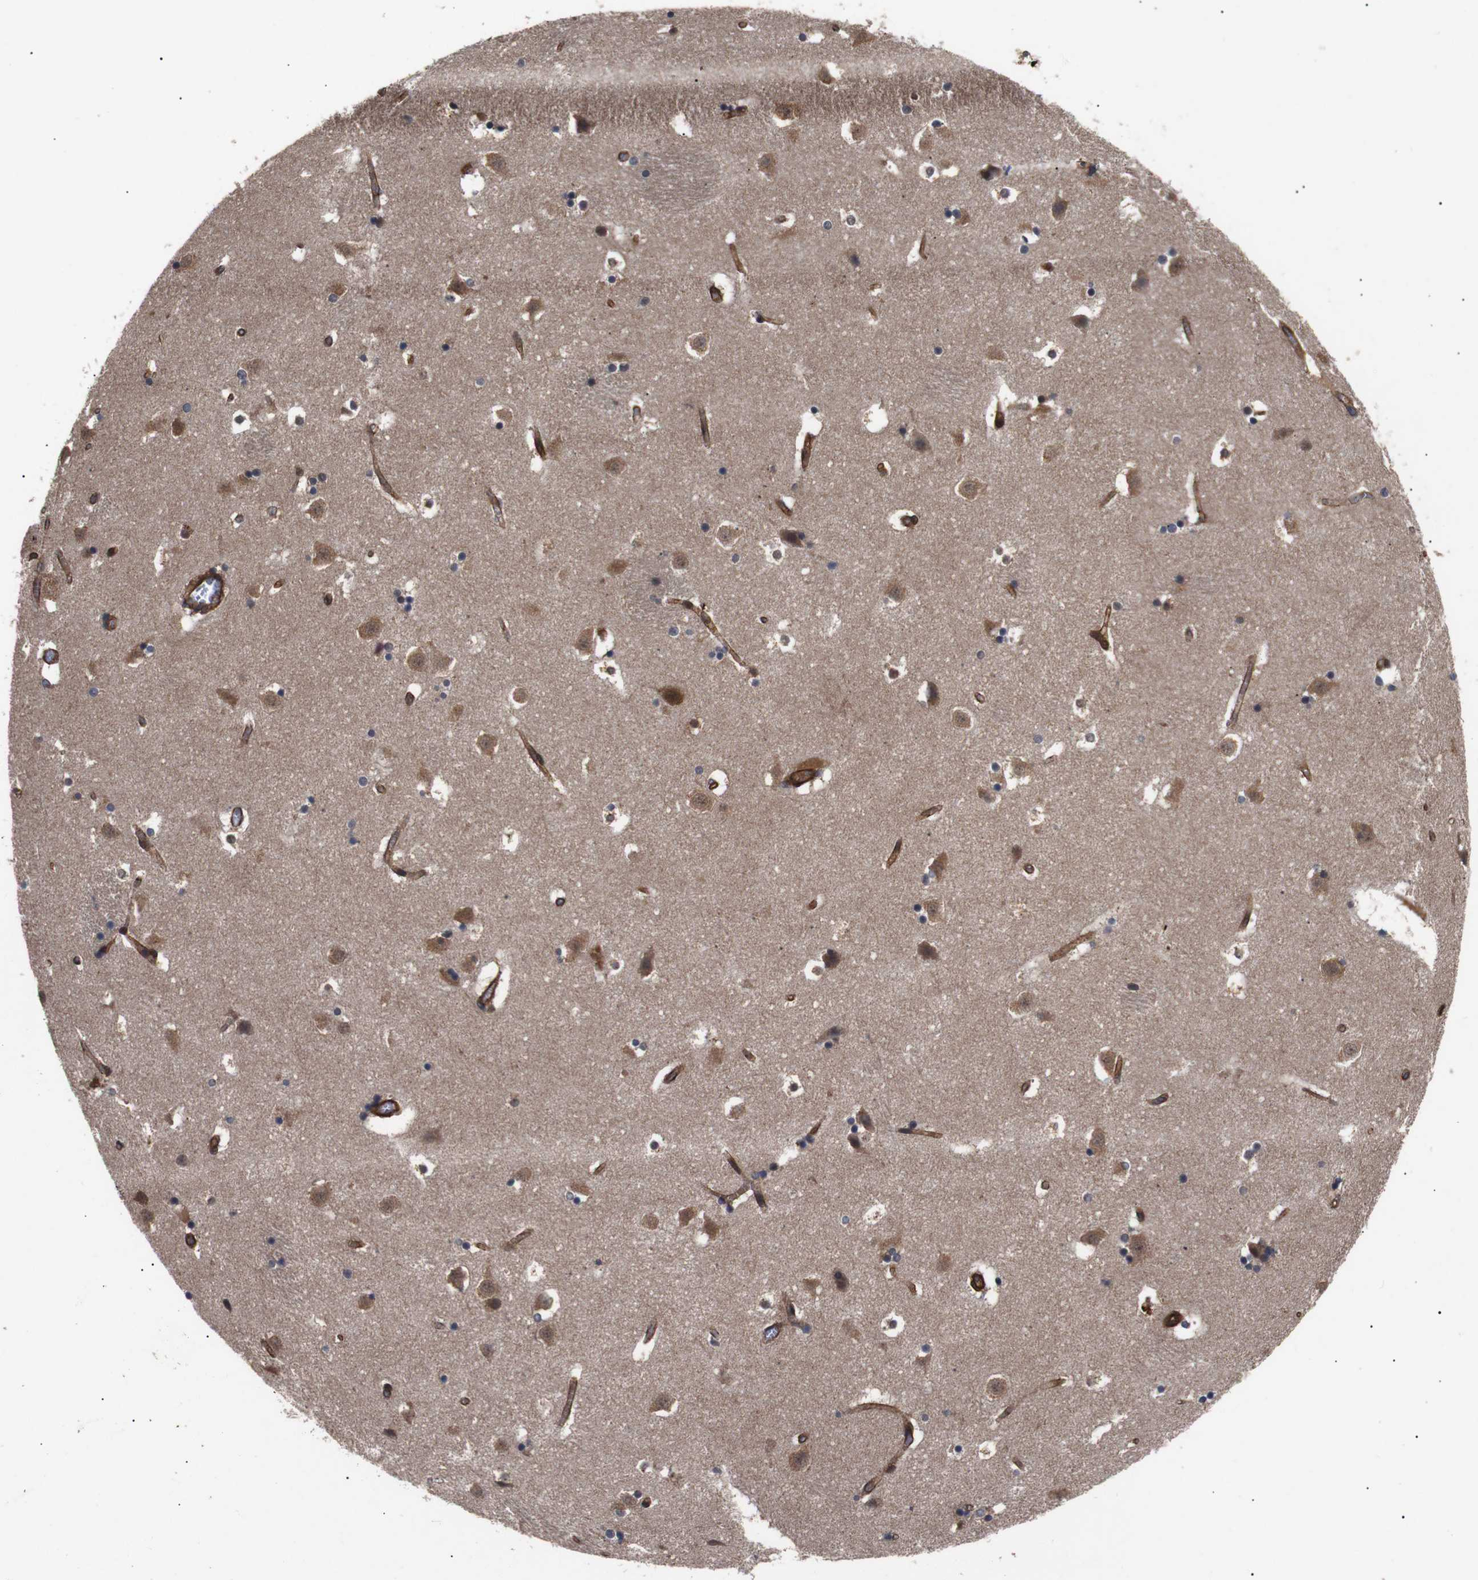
{"staining": {"intensity": "moderate", "quantity": "25%-75%", "location": "cytoplasmic/membranous"}, "tissue": "caudate", "cell_type": "Glial cells", "image_type": "normal", "snomed": [{"axis": "morphology", "description": "Normal tissue, NOS"}, {"axis": "topography", "description": "Lateral ventricle wall"}], "caption": "An IHC image of benign tissue is shown. Protein staining in brown labels moderate cytoplasmic/membranous positivity in caudate within glial cells.", "gene": "PAWR", "patient": {"sex": "male", "age": 45}}